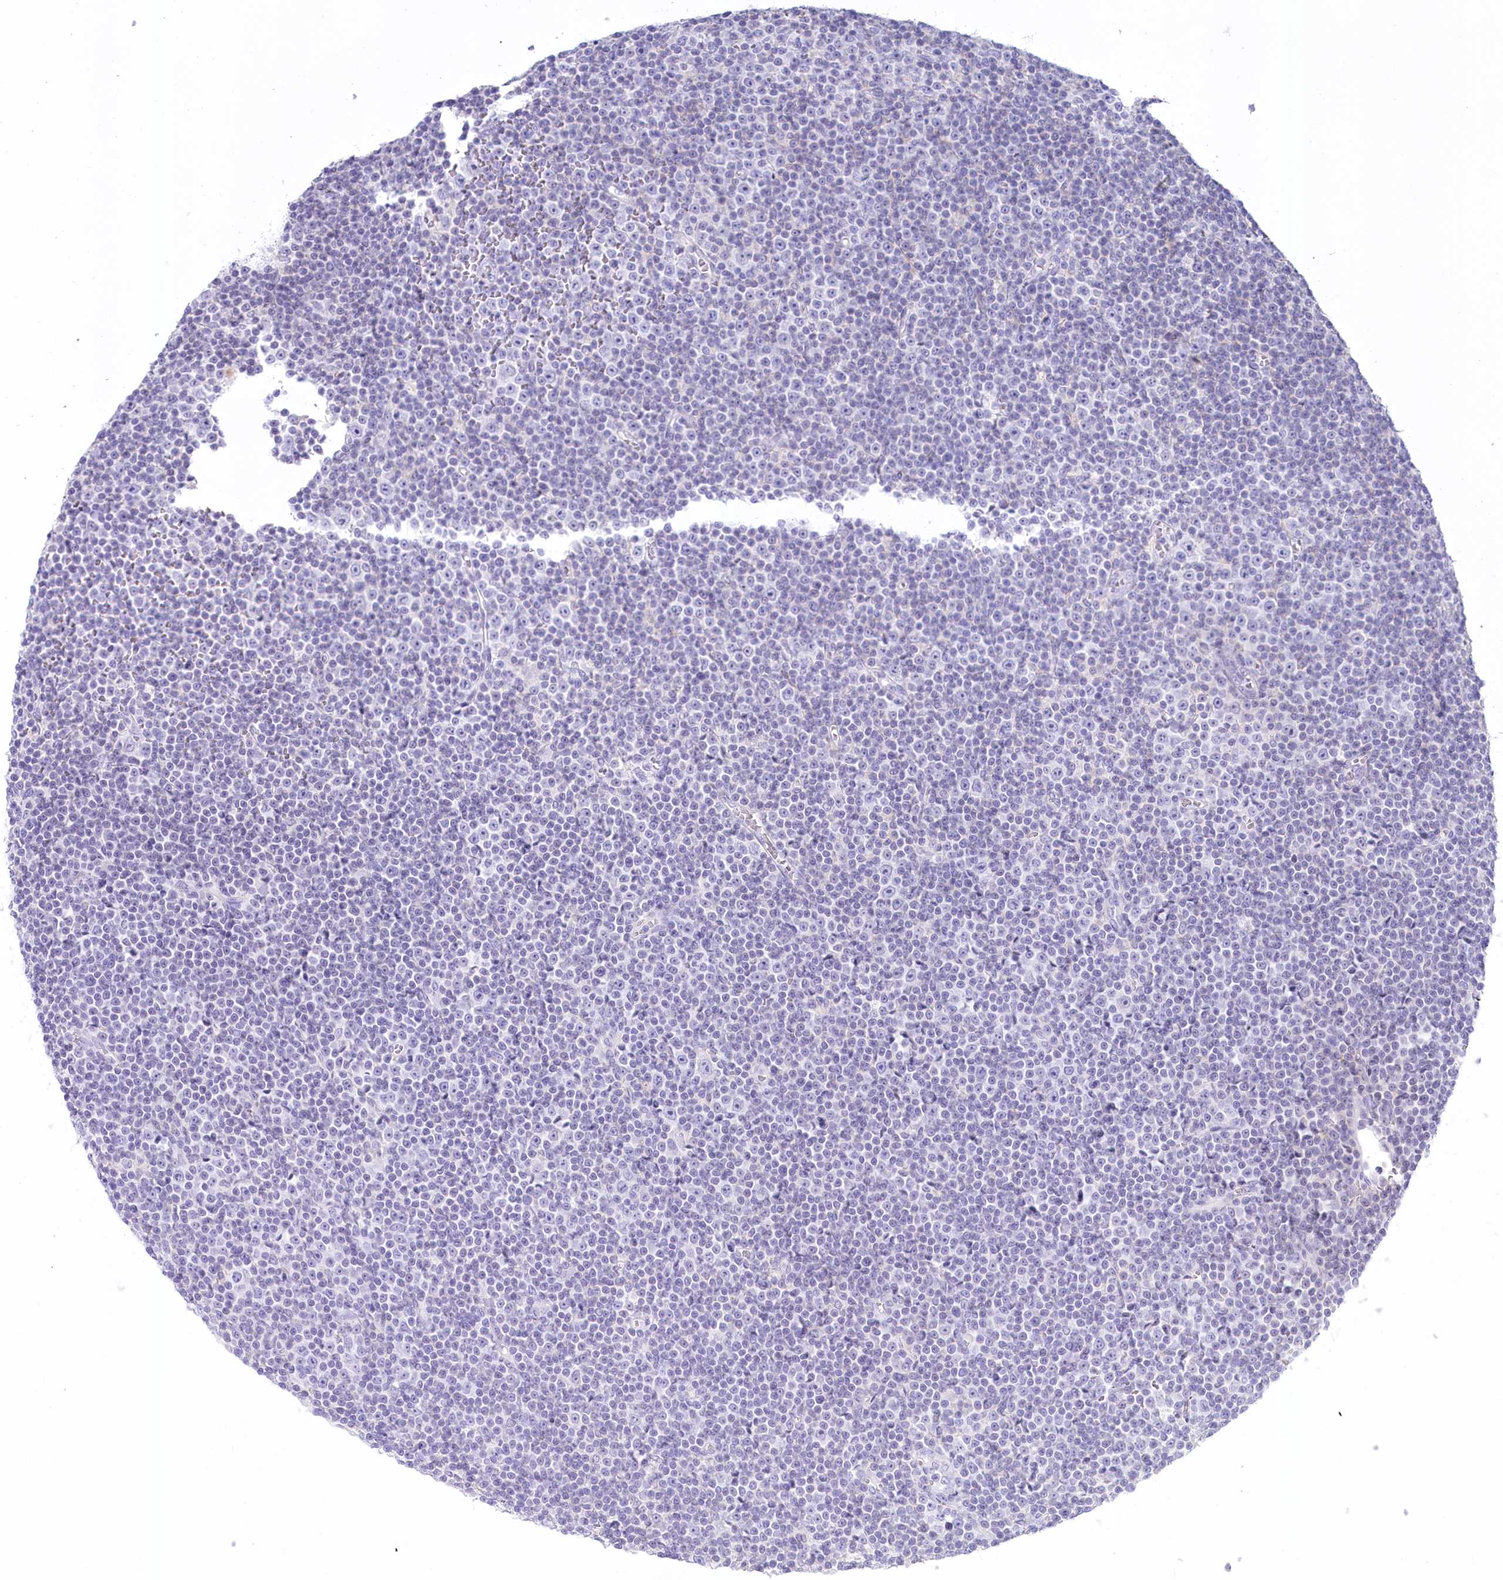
{"staining": {"intensity": "negative", "quantity": "none", "location": "none"}, "tissue": "lymphoma", "cell_type": "Tumor cells", "image_type": "cancer", "snomed": [{"axis": "morphology", "description": "Malignant lymphoma, non-Hodgkin's type, Low grade"}, {"axis": "topography", "description": "Lymph node"}], "caption": "A micrograph of human low-grade malignant lymphoma, non-Hodgkin's type is negative for staining in tumor cells. (Immunohistochemistry (ihc), brightfield microscopy, high magnification).", "gene": "MYOZ1", "patient": {"sex": "female", "age": 67}}